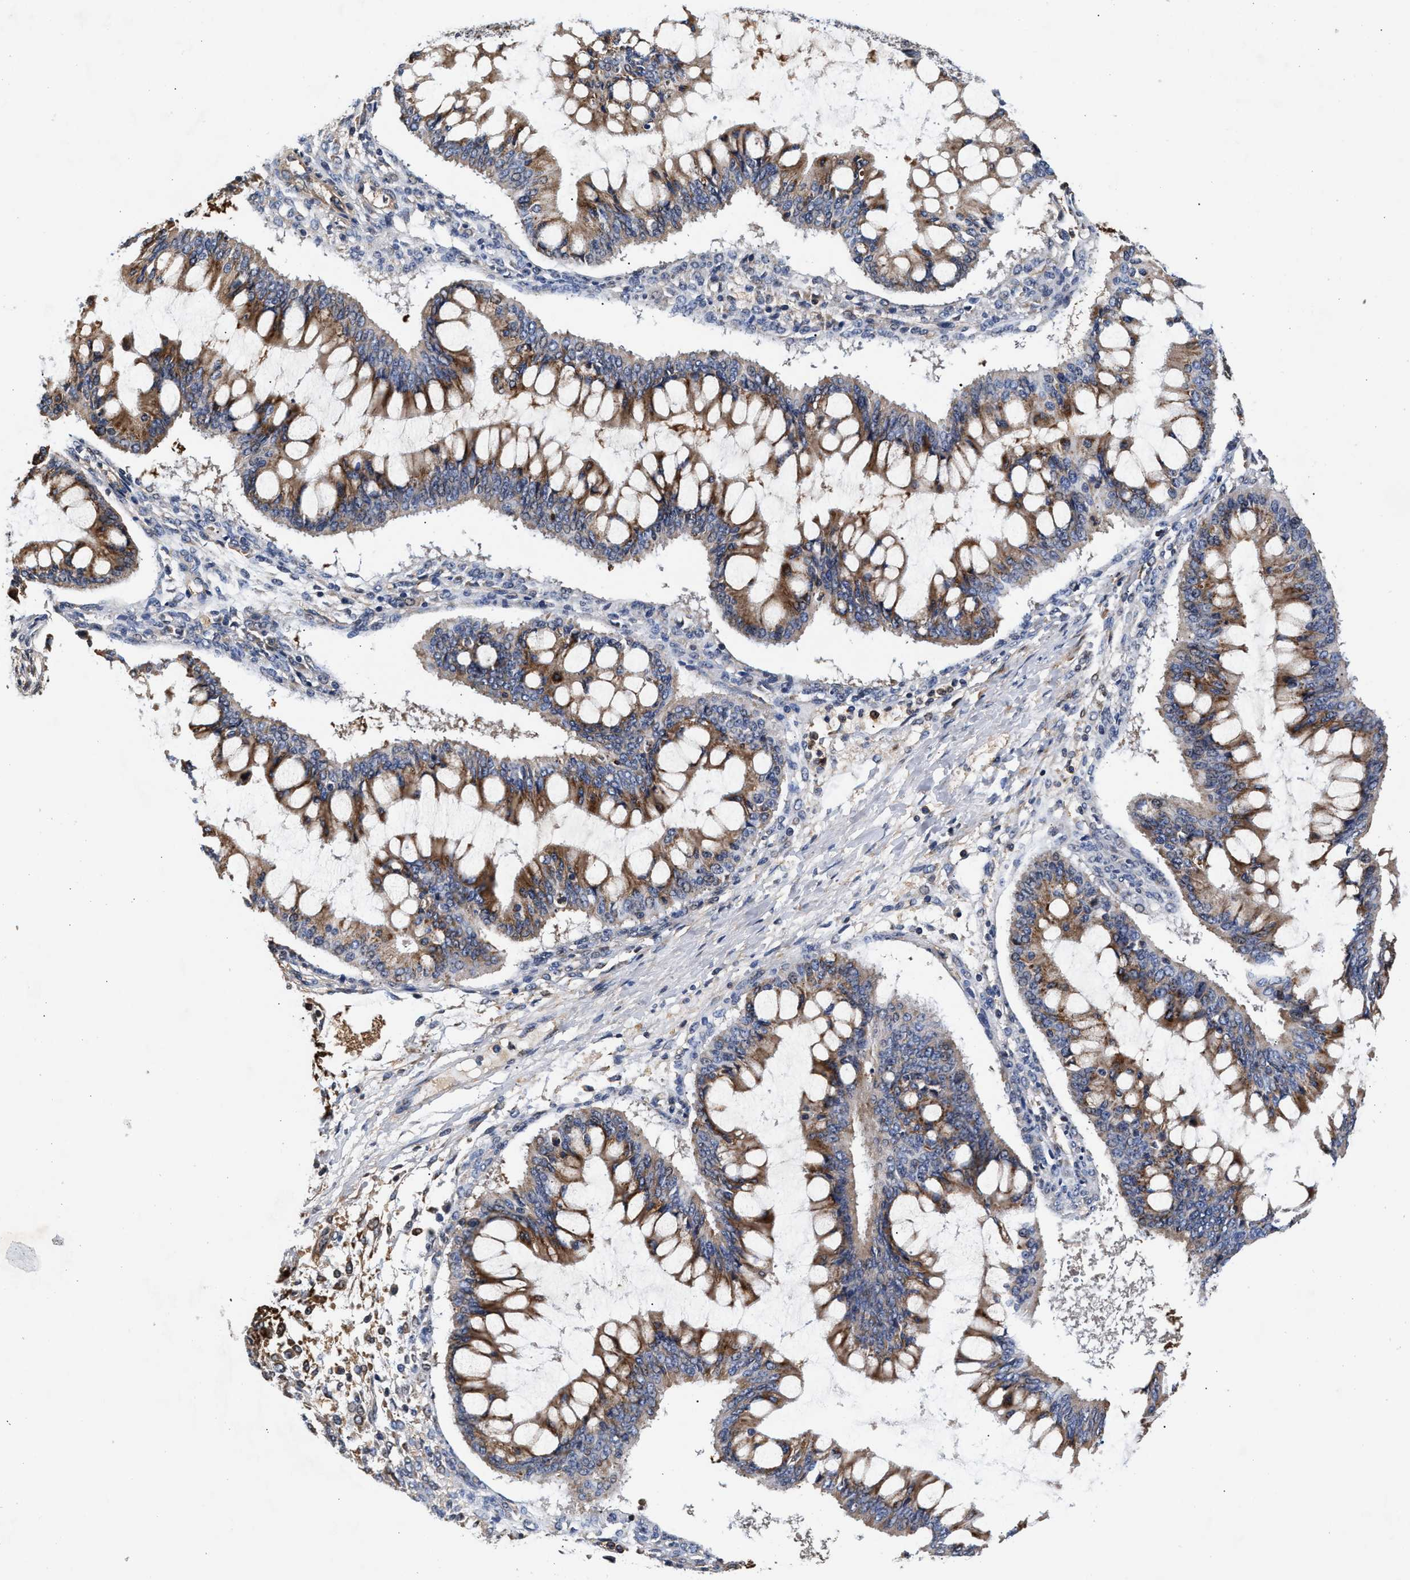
{"staining": {"intensity": "moderate", "quantity": ">75%", "location": "cytoplasmic/membranous"}, "tissue": "ovarian cancer", "cell_type": "Tumor cells", "image_type": "cancer", "snomed": [{"axis": "morphology", "description": "Cystadenocarcinoma, mucinous, NOS"}, {"axis": "topography", "description": "Ovary"}], "caption": "Human ovarian cancer (mucinous cystadenocarcinoma) stained with a brown dye exhibits moderate cytoplasmic/membranous positive staining in about >75% of tumor cells.", "gene": "SGK1", "patient": {"sex": "female", "age": 73}}